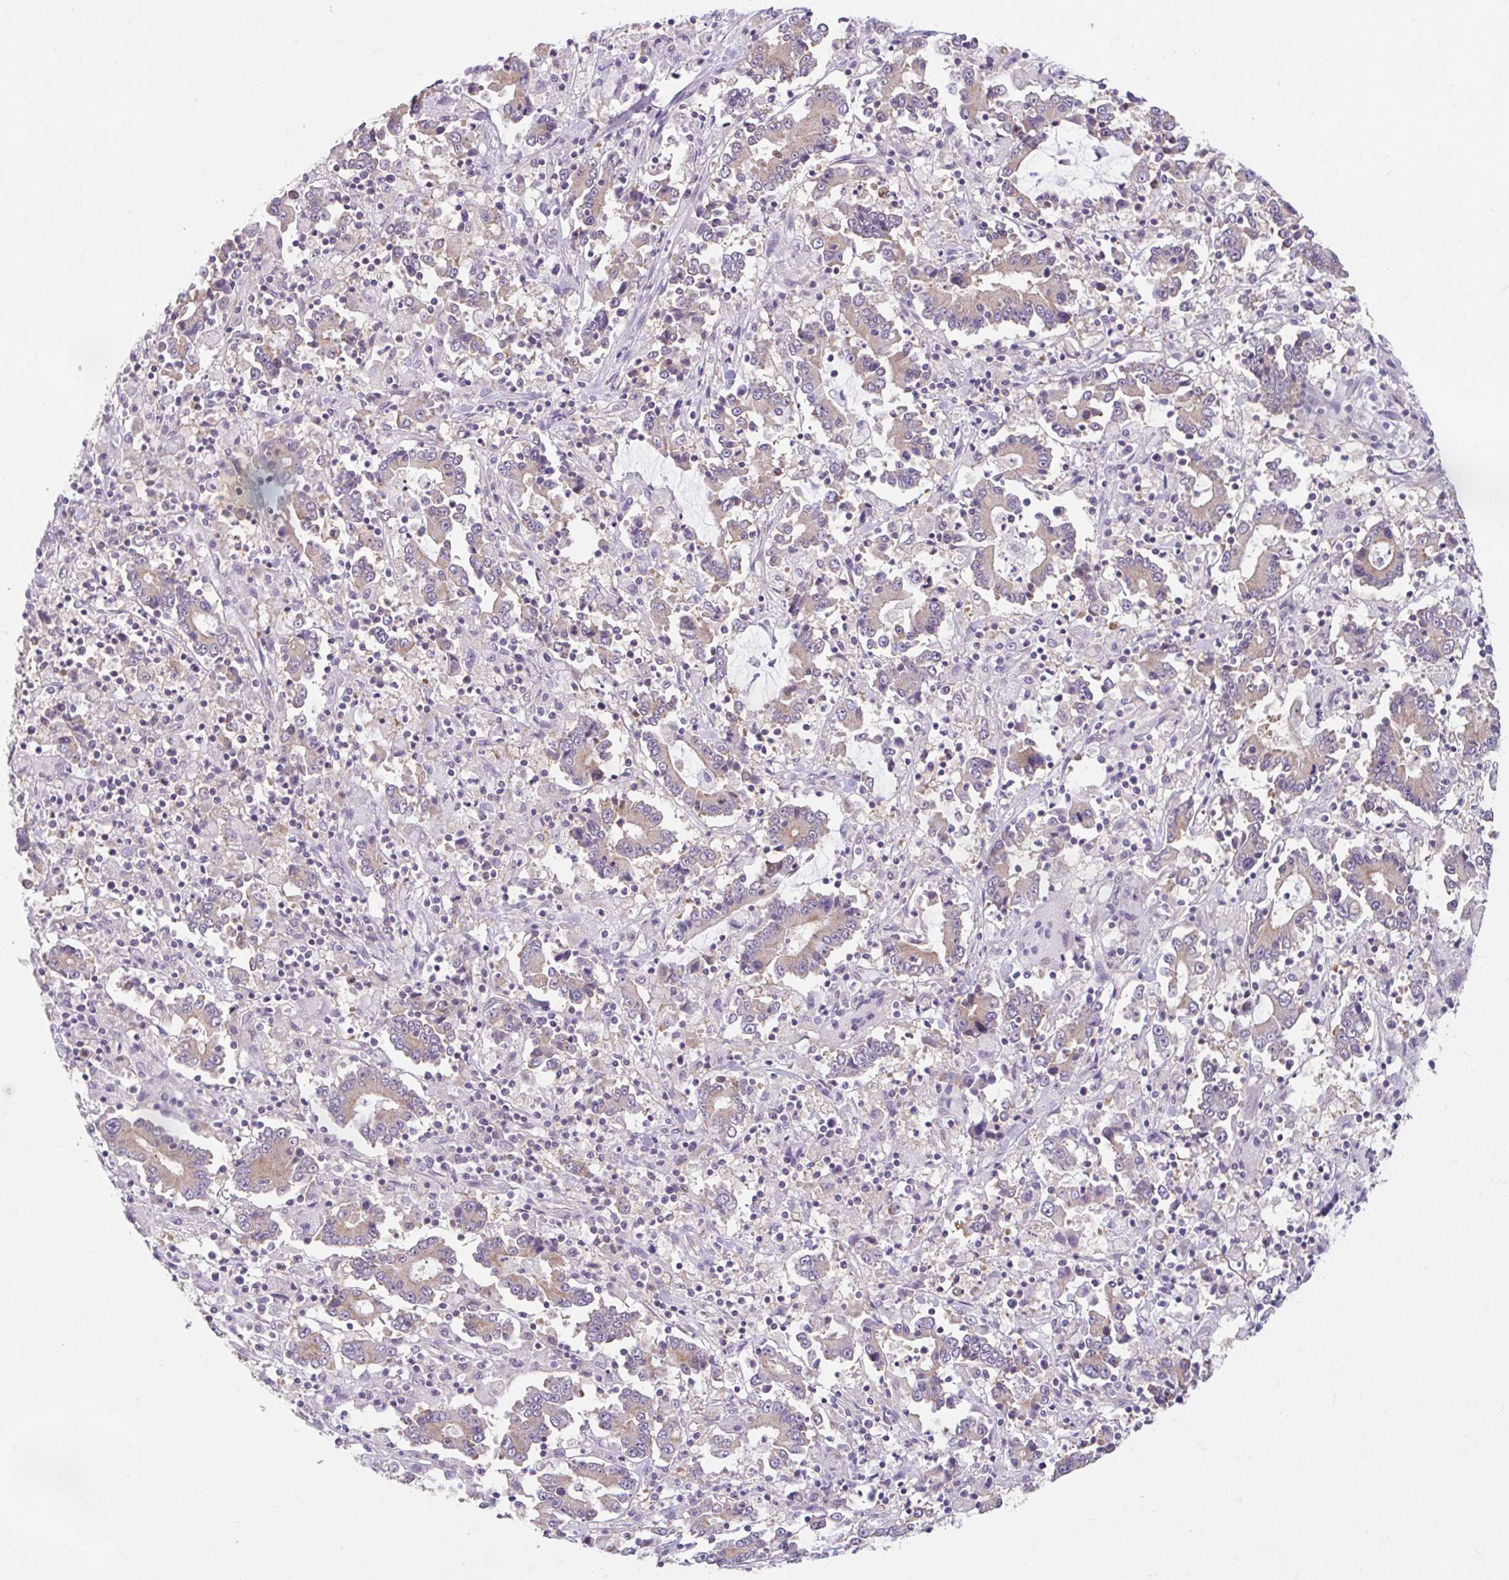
{"staining": {"intensity": "weak", "quantity": "25%-75%", "location": "cytoplasmic/membranous"}, "tissue": "stomach cancer", "cell_type": "Tumor cells", "image_type": "cancer", "snomed": [{"axis": "morphology", "description": "Adenocarcinoma, NOS"}, {"axis": "topography", "description": "Stomach, upper"}], "caption": "Immunohistochemistry (DAB (3,3'-diaminobenzidine)) staining of stomach adenocarcinoma shows weak cytoplasmic/membranous protein positivity in approximately 25%-75% of tumor cells.", "gene": "RALBP1", "patient": {"sex": "male", "age": 68}}